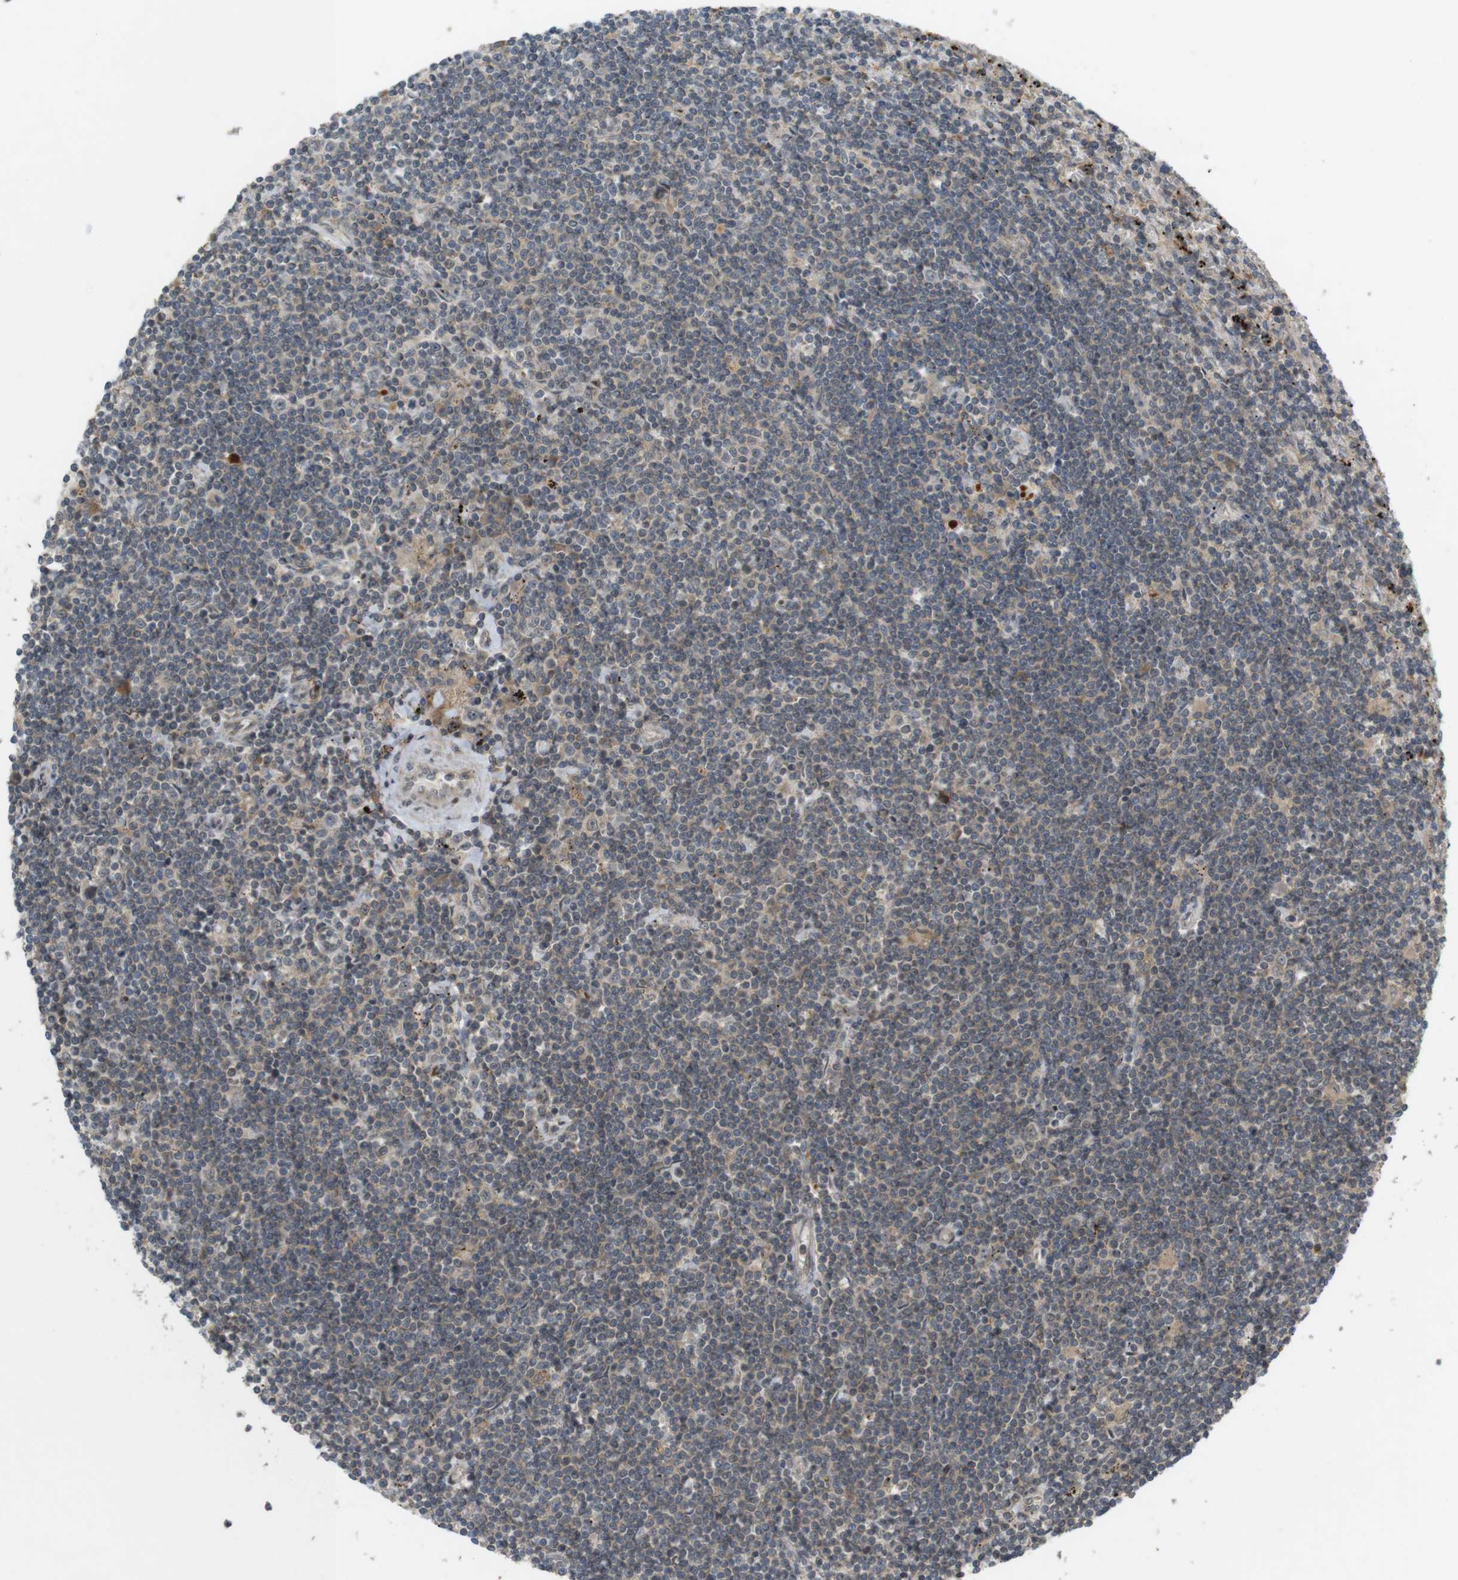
{"staining": {"intensity": "weak", "quantity": "25%-75%", "location": "cytoplasmic/membranous"}, "tissue": "lymphoma", "cell_type": "Tumor cells", "image_type": "cancer", "snomed": [{"axis": "morphology", "description": "Malignant lymphoma, non-Hodgkin's type, Low grade"}, {"axis": "topography", "description": "Spleen"}], "caption": "Immunohistochemical staining of human lymphoma reveals weak cytoplasmic/membranous protein expression in about 25%-75% of tumor cells.", "gene": "TMX3", "patient": {"sex": "male", "age": 76}}